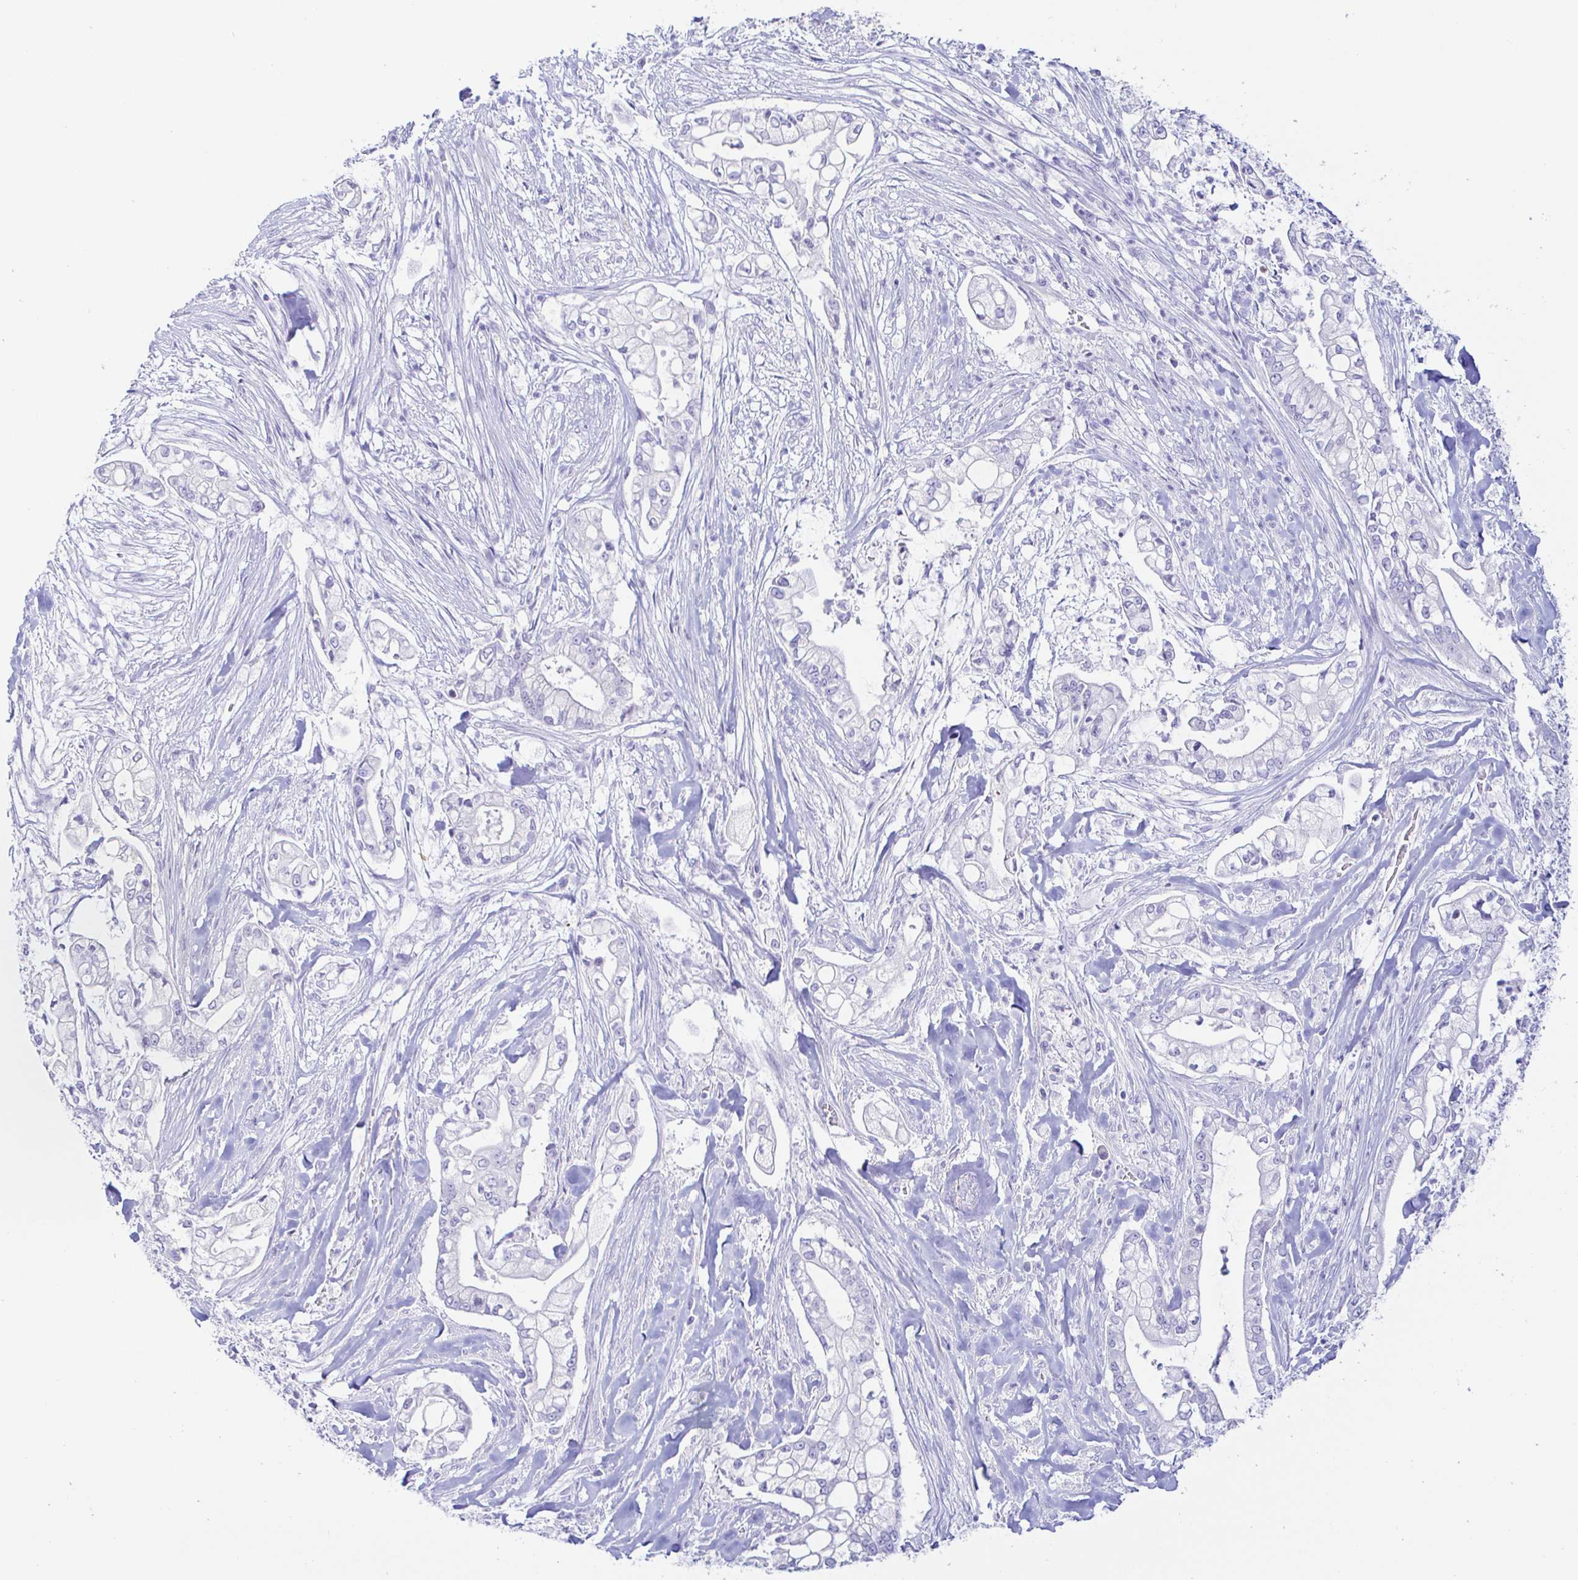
{"staining": {"intensity": "negative", "quantity": "none", "location": "none"}, "tissue": "pancreatic cancer", "cell_type": "Tumor cells", "image_type": "cancer", "snomed": [{"axis": "morphology", "description": "Adenocarcinoma, NOS"}, {"axis": "topography", "description": "Pancreas"}], "caption": "Pancreatic adenocarcinoma was stained to show a protein in brown. There is no significant positivity in tumor cells. The staining was performed using DAB (3,3'-diaminobenzidine) to visualize the protein expression in brown, while the nuclei were stained in blue with hematoxylin (Magnification: 20x).", "gene": "PINLYP", "patient": {"sex": "female", "age": 69}}